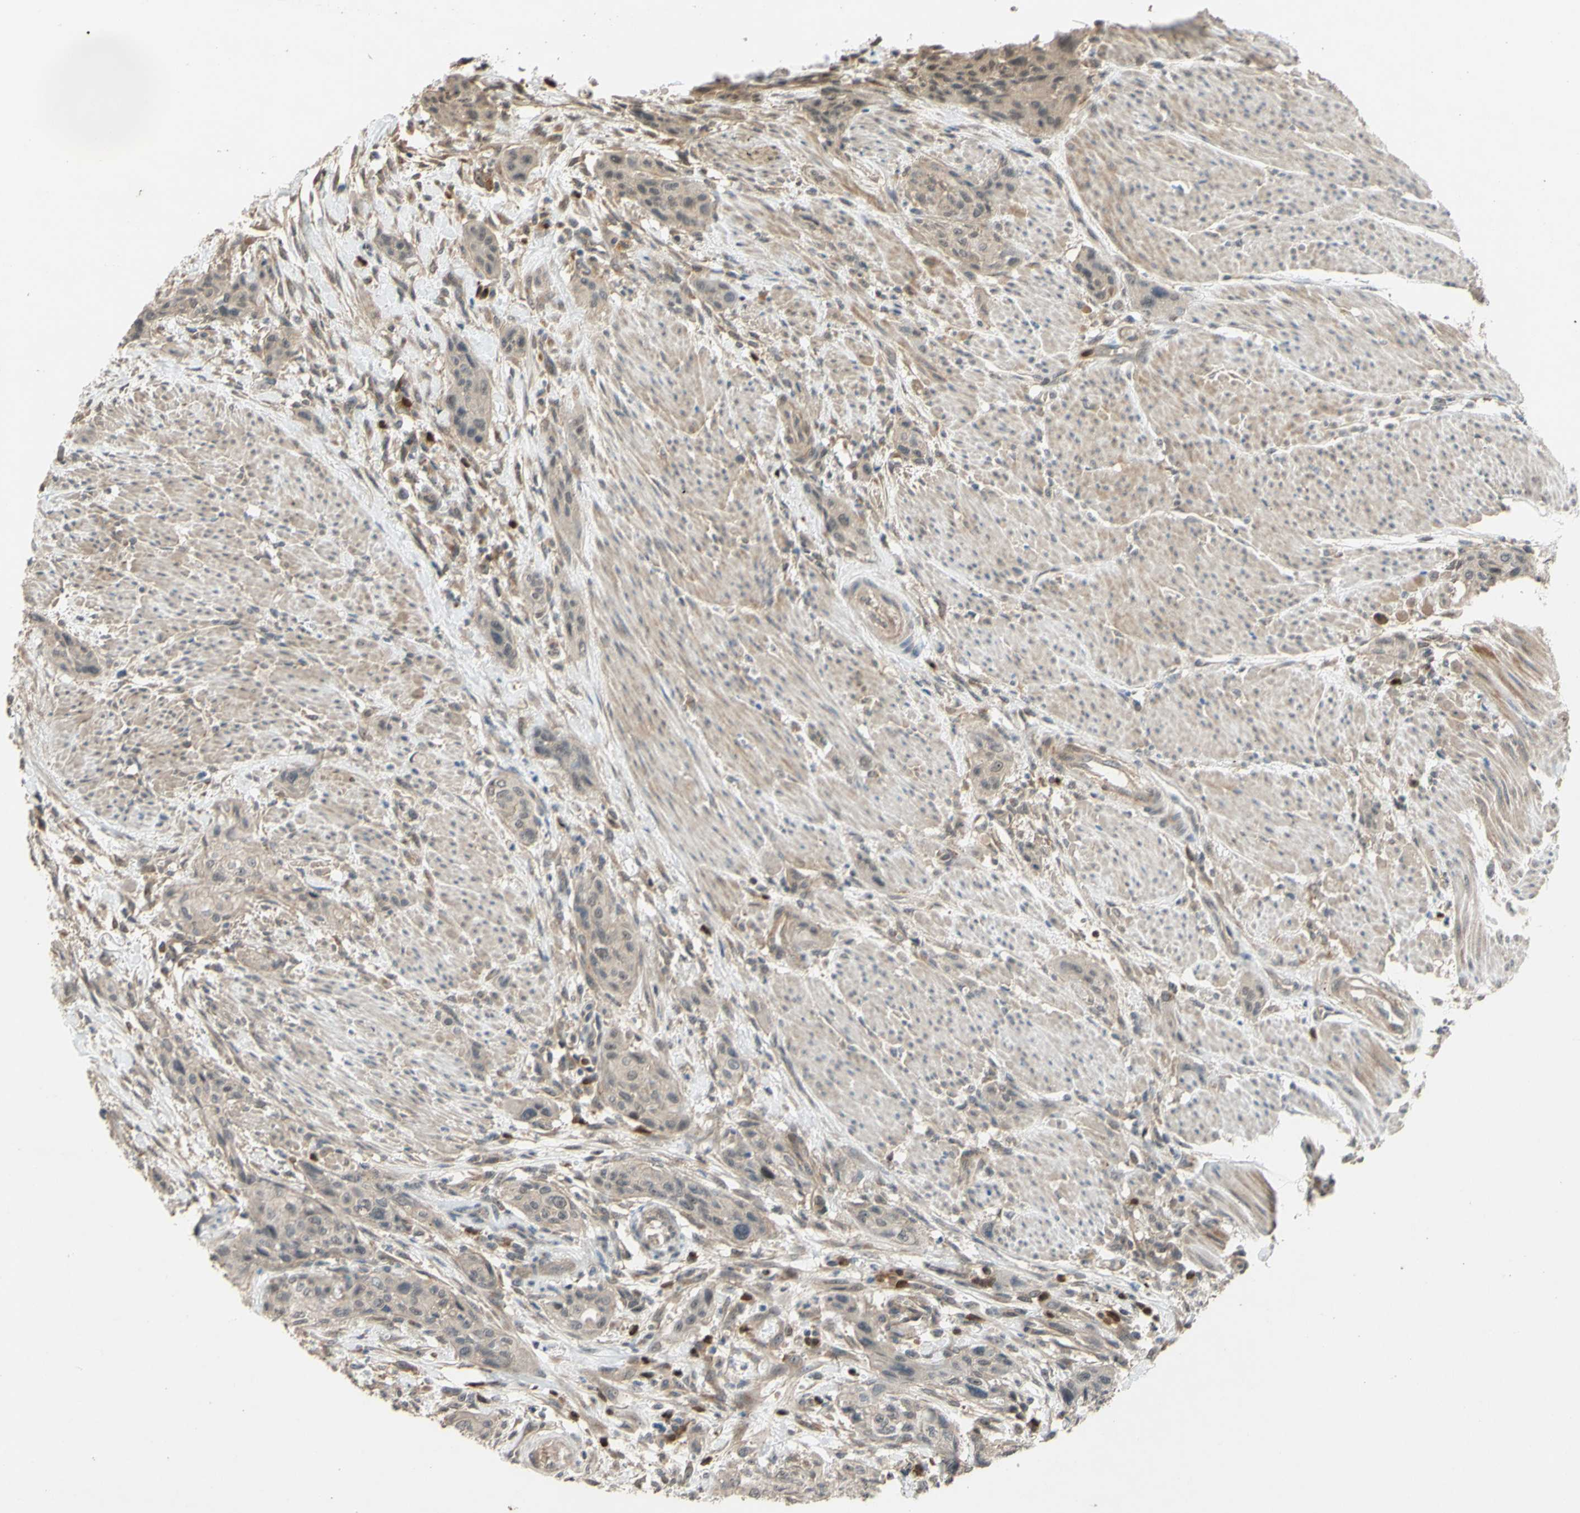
{"staining": {"intensity": "weak", "quantity": ">75%", "location": "nuclear"}, "tissue": "urothelial cancer", "cell_type": "Tumor cells", "image_type": "cancer", "snomed": [{"axis": "morphology", "description": "Urothelial carcinoma, High grade"}, {"axis": "topography", "description": "Urinary bladder"}], "caption": "Urothelial carcinoma (high-grade) stained for a protein exhibits weak nuclear positivity in tumor cells. The protein is stained brown, and the nuclei are stained in blue (DAB IHC with brightfield microscopy, high magnification).", "gene": "ALK", "patient": {"sex": "male", "age": 35}}